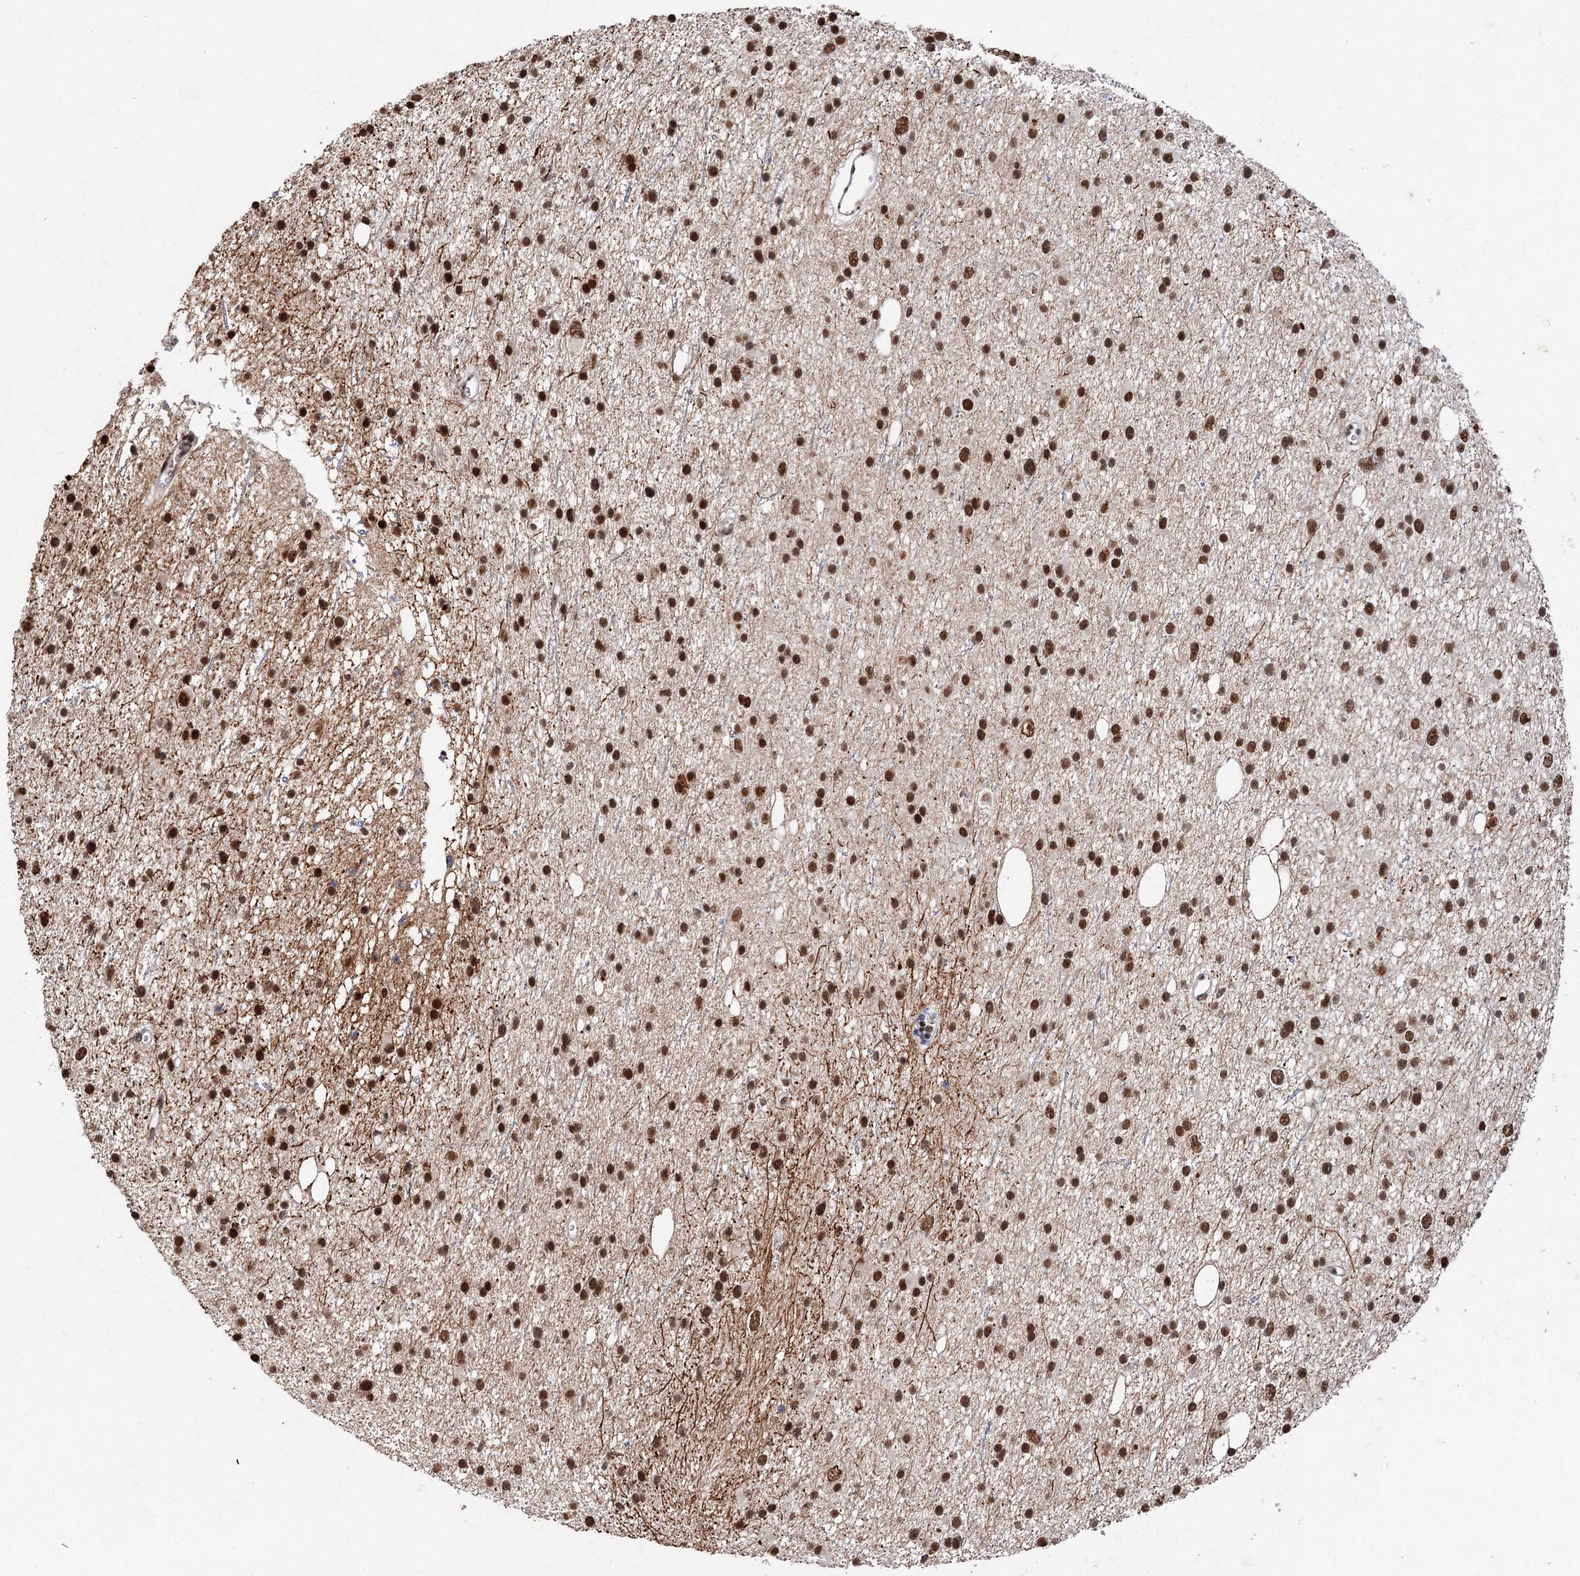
{"staining": {"intensity": "strong", "quantity": ">75%", "location": "nuclear"}, "tissue": "glioma", "cell_type": "Tumor cells", "image_type": "cancer", "snomed": [{"axis": "morphology", "description": "Glioma, malignant, Low grade"}, {"axis": "topography", "description": "Cerebral cortex"}], "caption": "Protein staining reveals strong nuclear expression in about >75% of tumor cells in glioma.", "gene": "MATR3", "patient": {"sex": "female", "age": 39}}